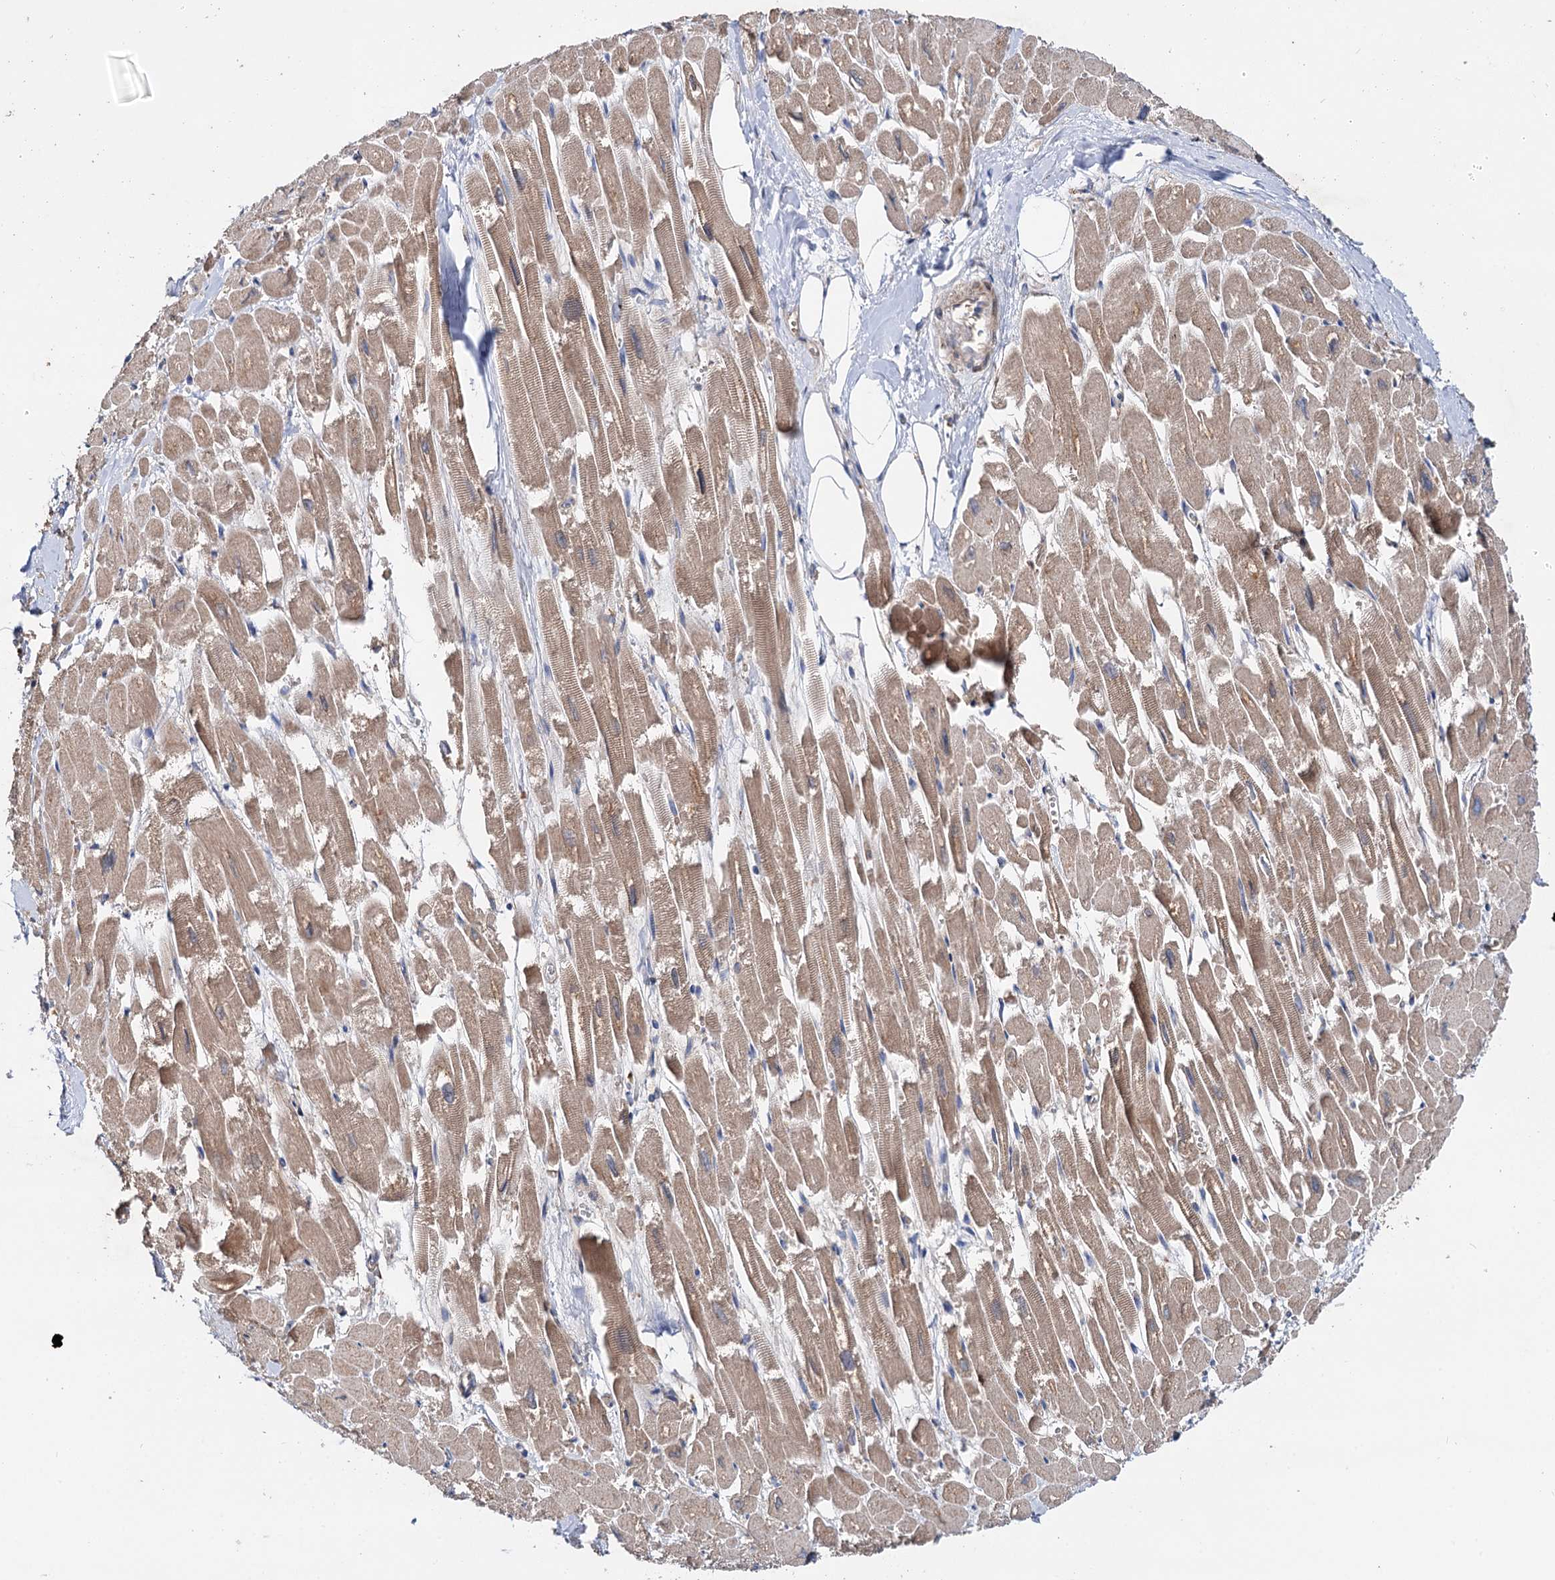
{"staining": {"intensity": "moderate", "quantity": ">75%", "location": "cytoplasmic/membranous"}, "tissue": "heart muscle", "cell_type": "Cardiomyocytes", "image_type": "normal", "snomed": [{"axis": "morphology", "description": "Normal tissue, NOS"}, {"axis": "topography", "description": "Heart"}], "caption": "This micrograph demonstrates benign heart muscle stained with immunohistochemistry (IHC) to label a protein in brown. The cytoplasmic/membranous of cardiomyocytes show moderate positivity for the protein. Nuclei are counter-stained blue.", "gene": "PTDSS2", "patient": {"sex": "male", "age": 54}}